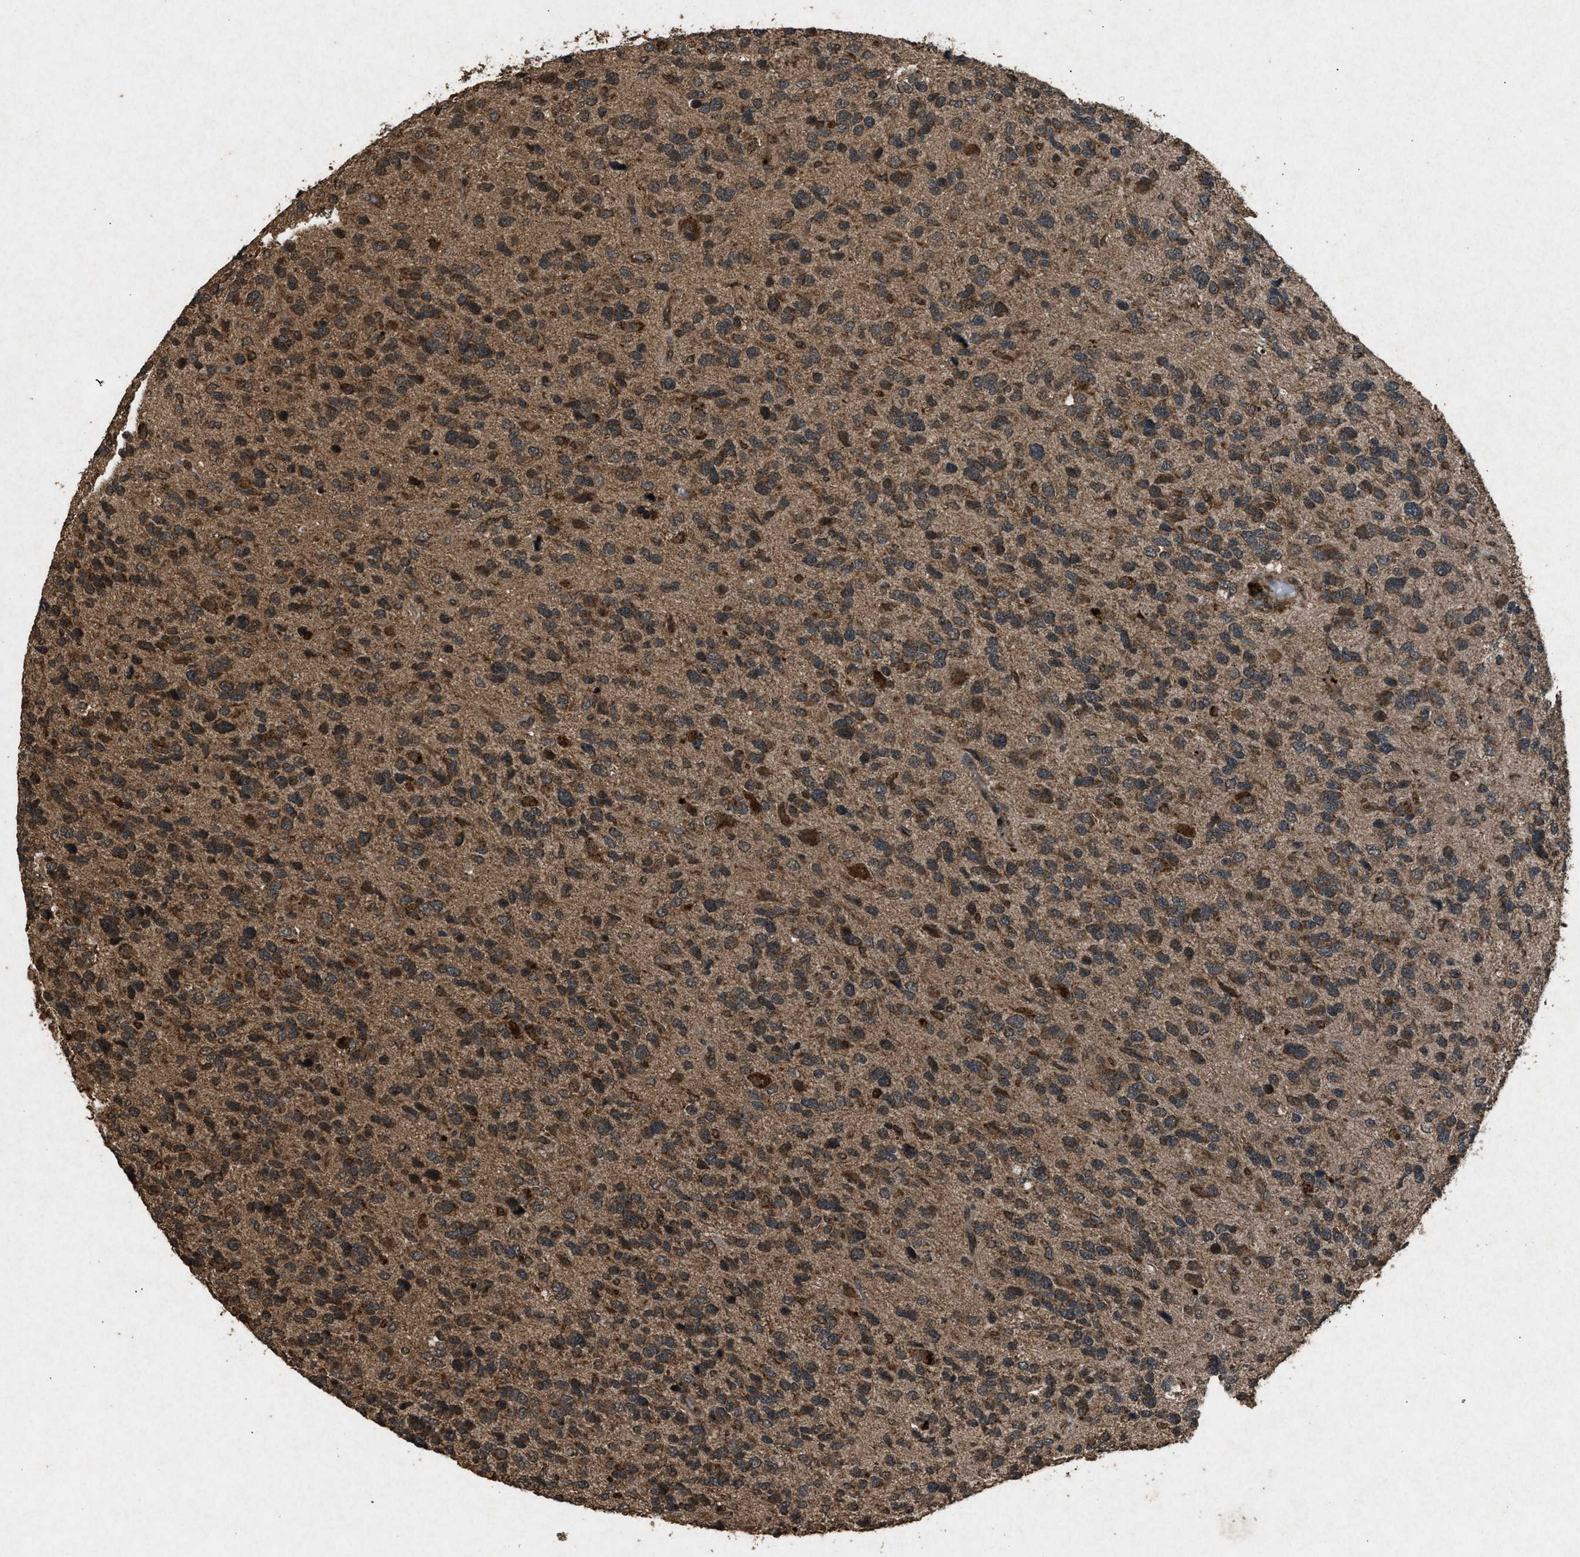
{"staining": {"intensity": "moderate", "quantity": ">75%", "location": "cytoplasmic/membranous"}, "tissue": "glioma", "cell_type": "Tumor cells", "image_type": "cancer", "snomed": [{"axis": "morphology", "description": "Glioma, malignant, High grade"}, {"axis": "topography", "description": "Brain"}], "caption": "Immunohistochemistry staining of glioma, which shows medium levels of moderate cytoplasmic/membranous staining in about >75% of tumor cells indicating moderate cytoplasmic/membranous protein expression. The staining was performed using DAB (brown) for protein detection and nuclei were counterstained in hematoxylin (blue).", "gene": "OAS1", "patient": {"sex": "female", "age": 58}}